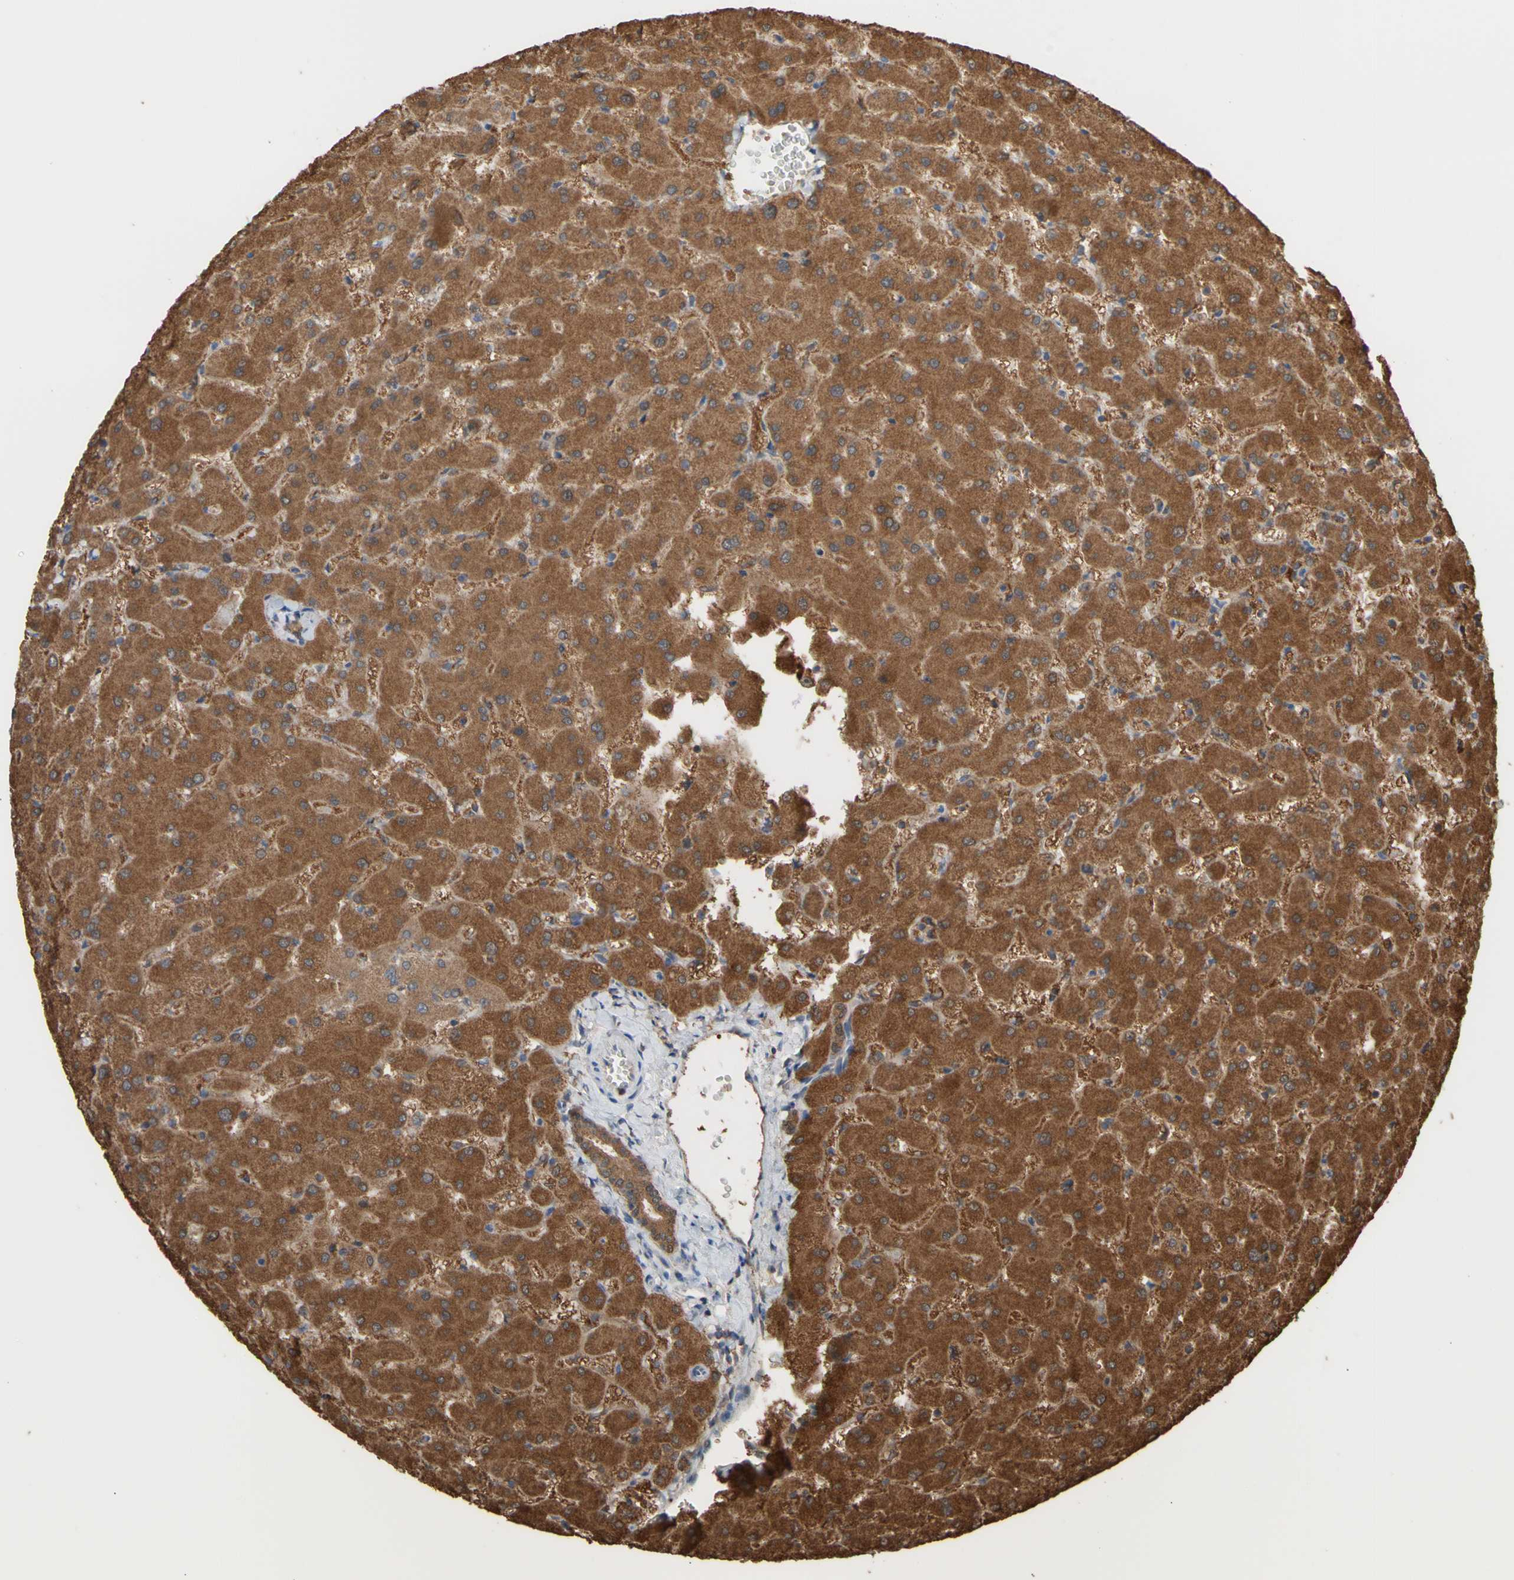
{"staining": {"intensity": "moderate", "quantity": ">75%", "location": "cytoplasmic/membranous"}, "tissue": "liver", "cell_type": "Cholangiocytes", "image_type": "normal", "snomed": [{"axis": "morphology", "description": "Normal tissue, NOS"}, {"axis": "topography", "description": "Liver"}], "caption": "Human liver stained with a brown dye reveals moderate cytoplasmic/membranous positive staining in about >75% of cholangiocytes.", "gene": "ALDH9A1", "patient": {"sex": "female", "age": 63}}